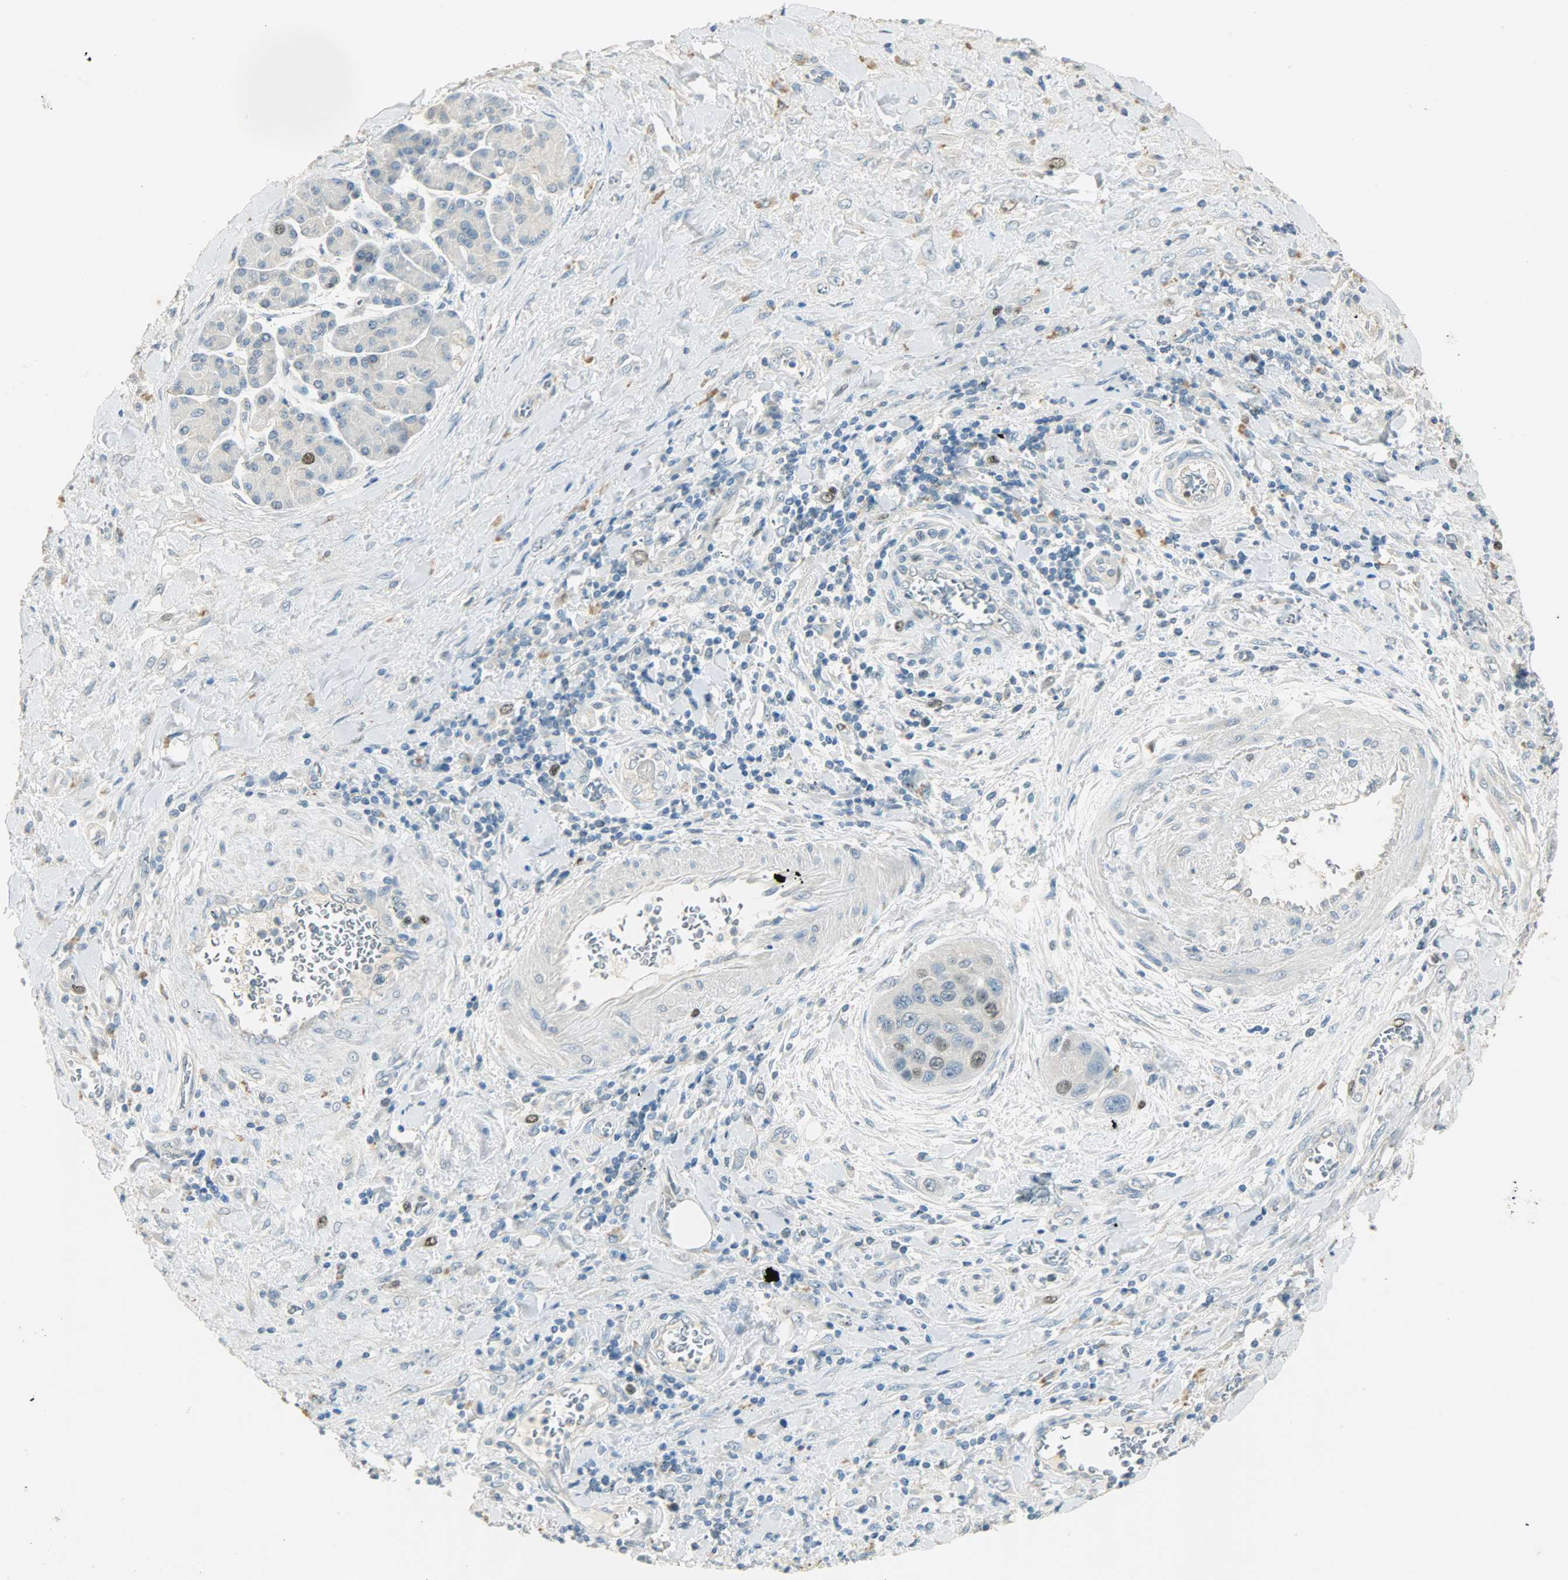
{"staining": {"intensity": "moderate", "quantity": "<25%", "location": "nuclear"}, "tissue": "pancreatic cancer", "cell_type": "Tumor cells", "image_type": "cancer", "snomed": [{"axis": "morphology", "description": "Adenocarcinoma, NOS"}, {"axis": "topography", "description": "Pancreas"}], "caption": "Immunohistochemical staining of human pancreatic cancer exhibits low levels of moderate nuclear positivity in about <25% of tumor cells.", "gene": "TPX2", "patient": {"sex": "female", "age": 70}}